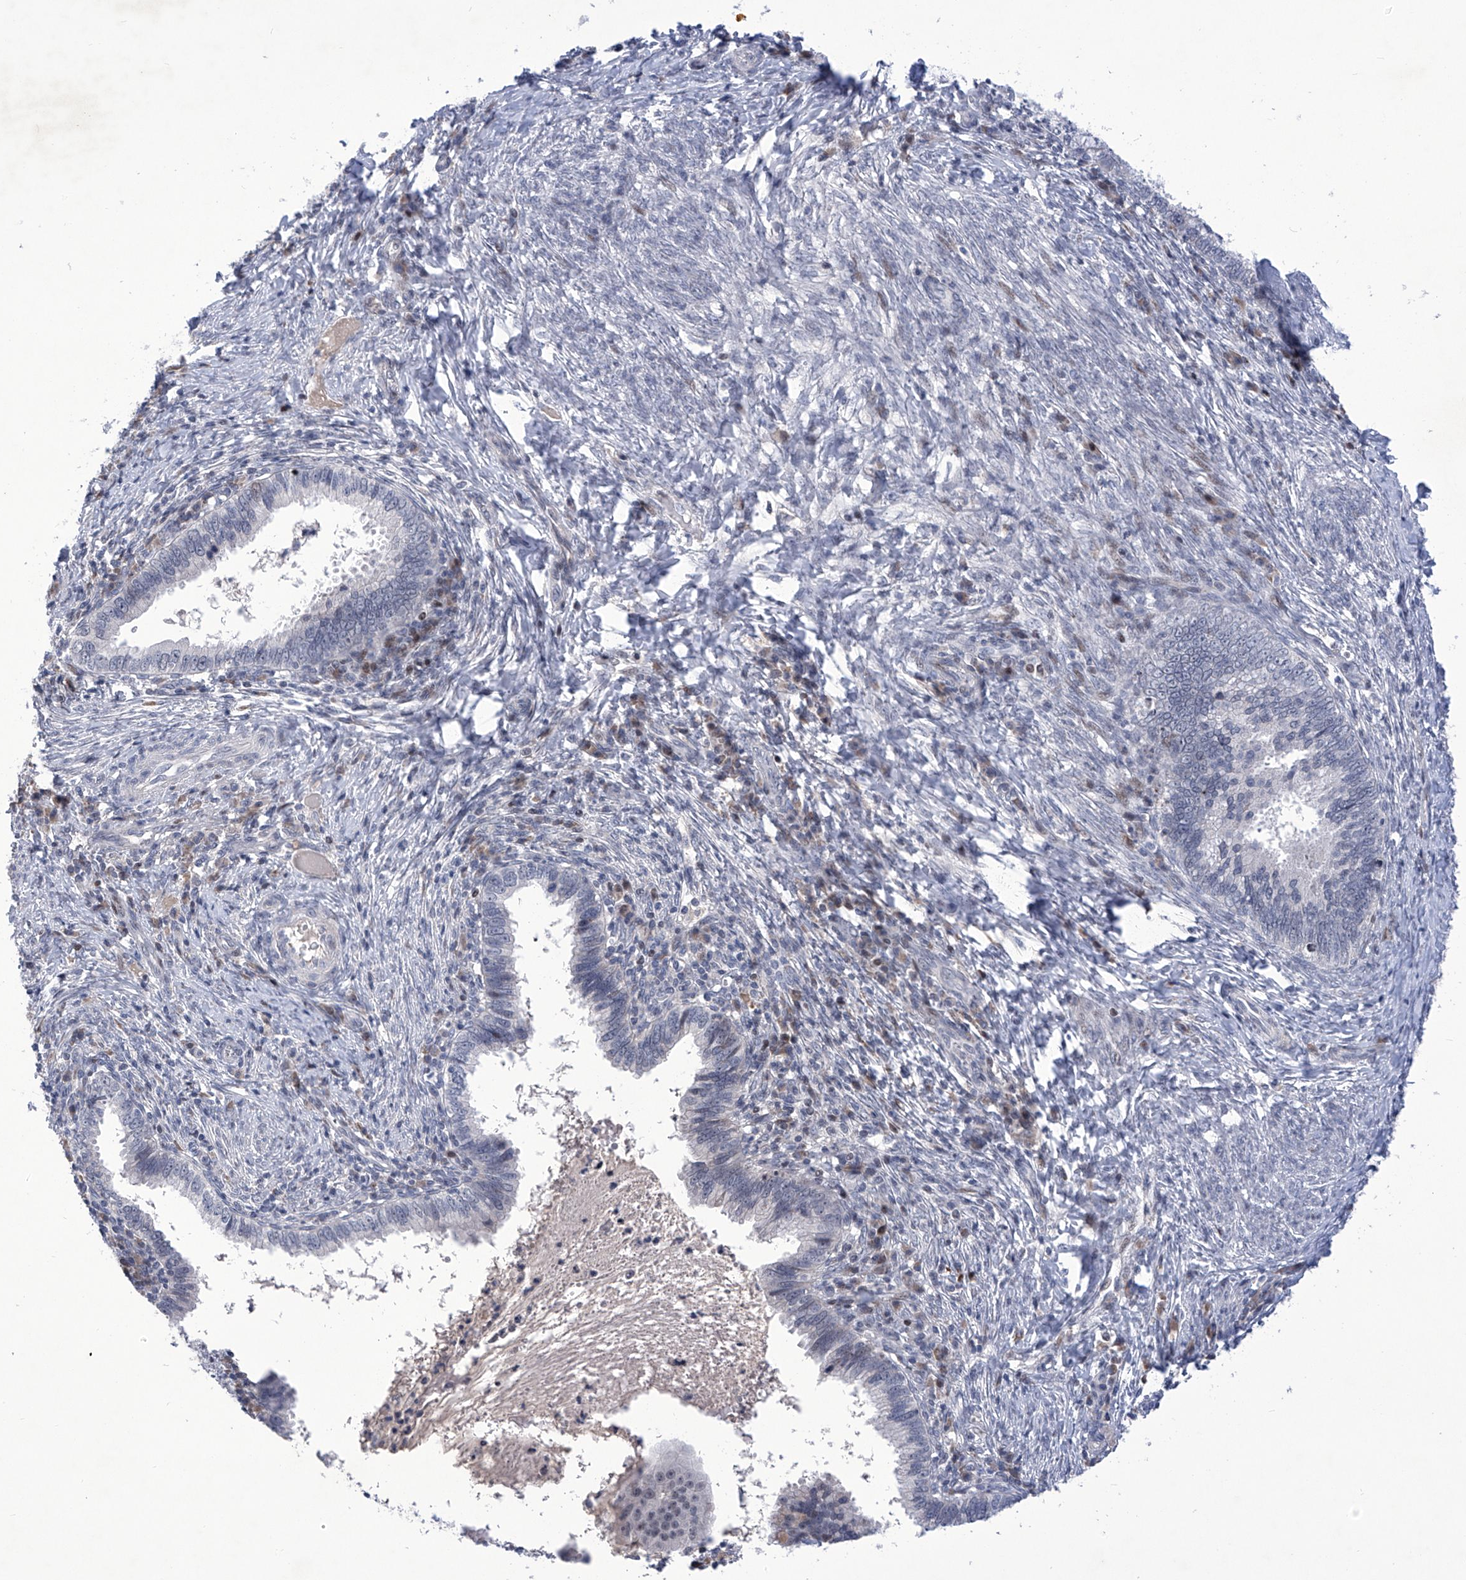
{"staining": {"intensity": "negative", "quantity": "none", "location": "none"}, "tissue": "cervical cancer", "cell_type": "Tumor cells", "image_type": "cancer", "snomed": [{"axis": "morphology", "description": "Adenocarcinoma, NOS"}, {"axis": "topography", "description": "Cervix"}], "caption": "A histopathology image of human cervical cancer (adenocarcinoma) is negative for staining in tumor cells.", "gene": "NUFIP1", "patient": {"sex": "female", "age": 36}}